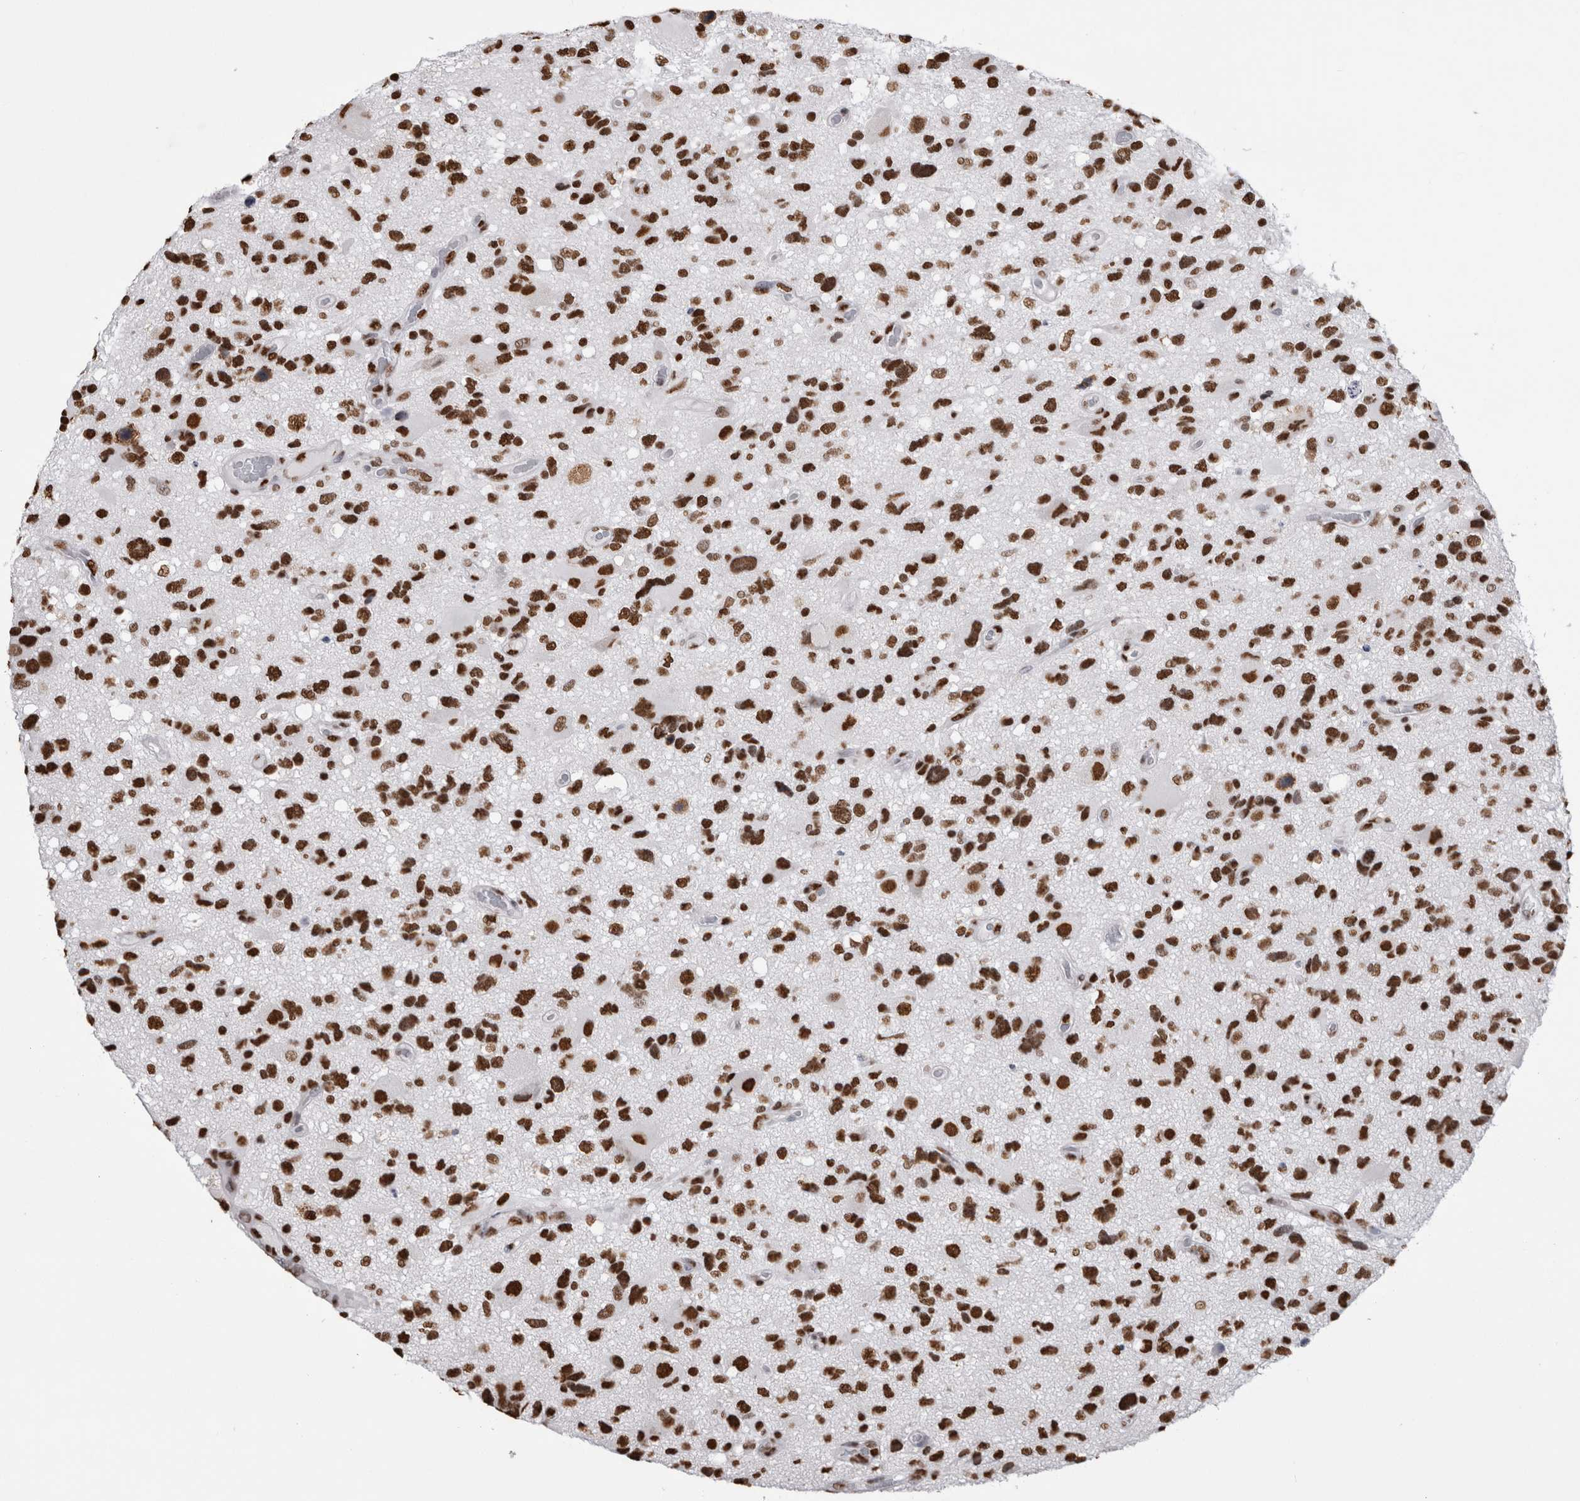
{"staining": {"intensity": "strong", "quantity": ">75%", "location": "nuclear"}, "tissue": "glioma", "cell_type": "Tumor cells", "image_type": "cancer", "snomed": [{"axis": "morphology", "description": "Glioma, malignant, High grade"}, {"axis": "topography", "description": "Brain"}], "caption": "The micrograph exhibits immunohistochemical staining of malignant glioma (high-grade). There is strong nuclear staining is appreciated in about >75% of tumor cells.", "gene": "ALPK3", "patient": {"sex": "male", "age": 33}}